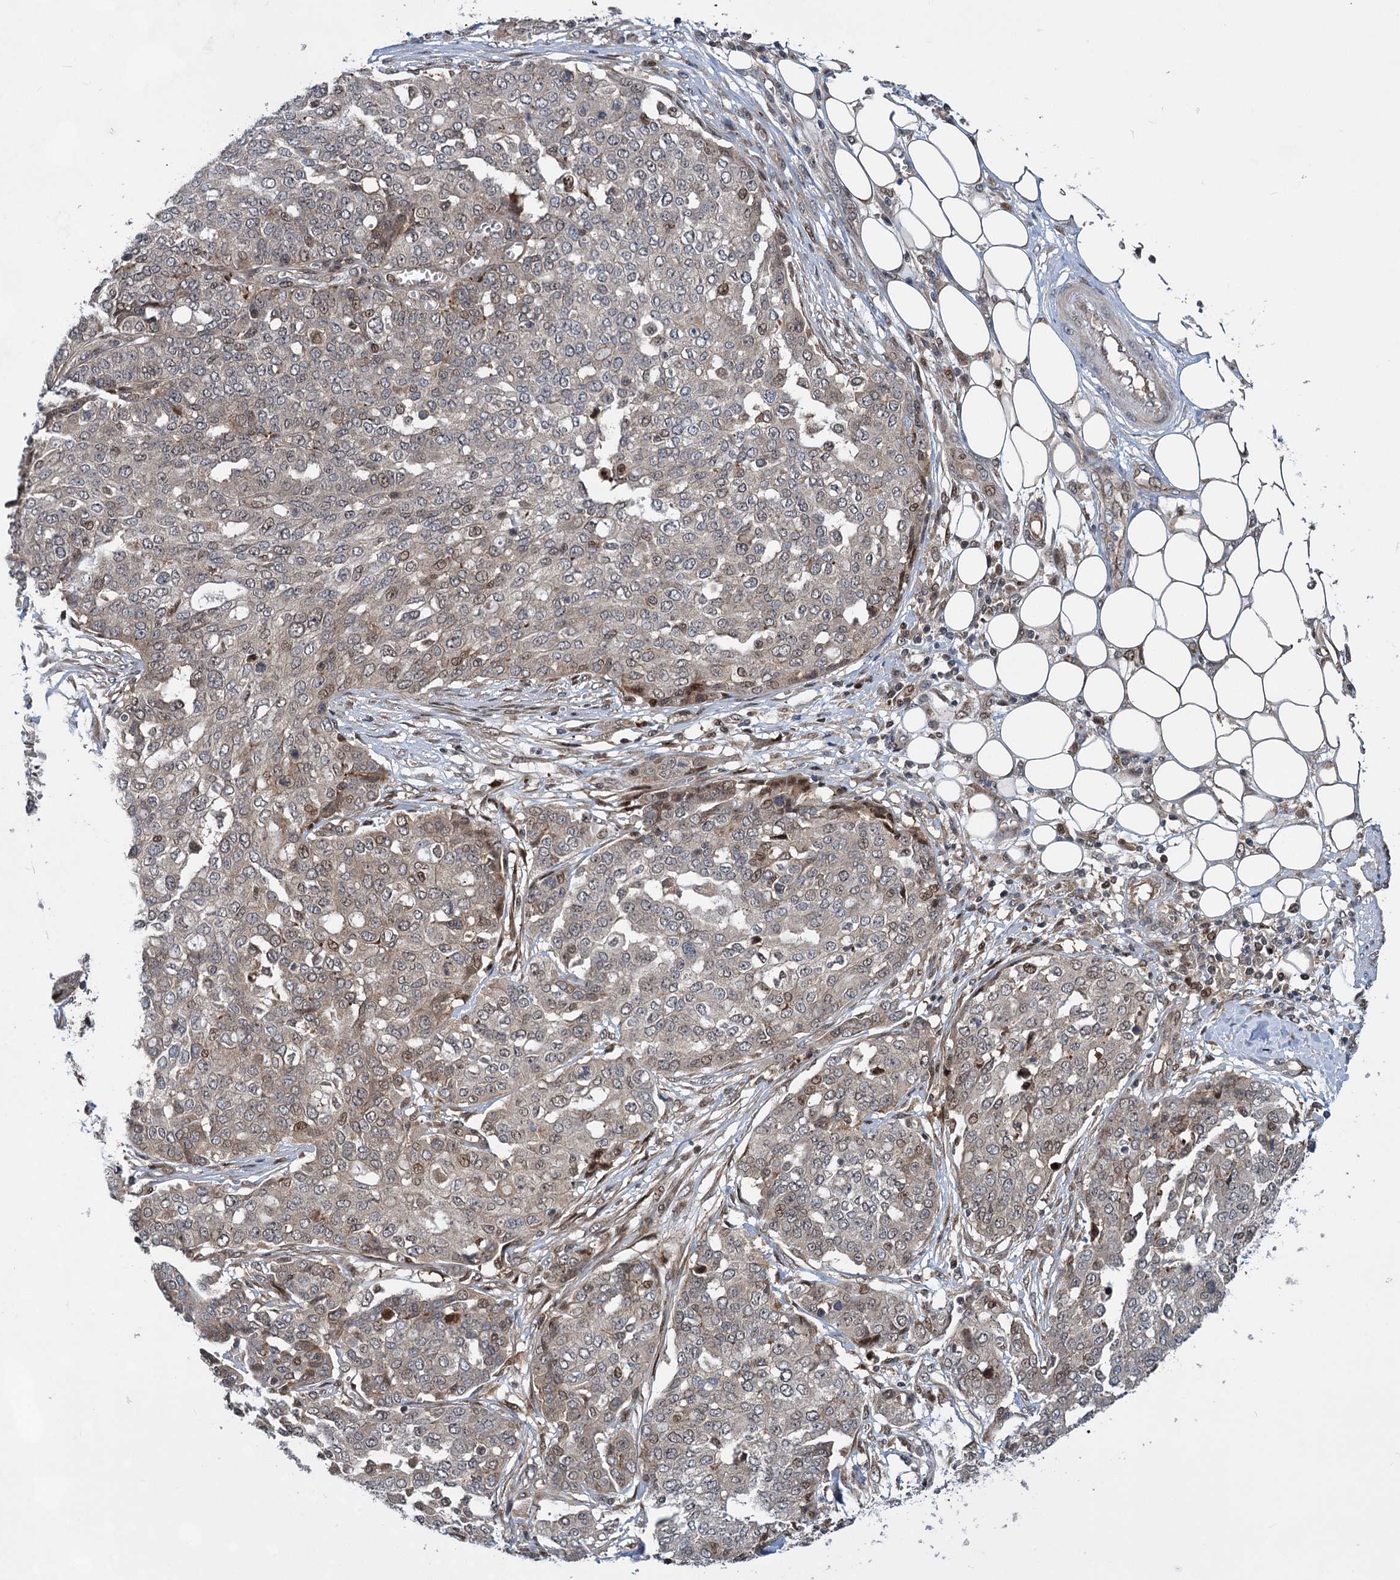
{"staining": {"intensity": "moderate", "quantity": "<25%", "location": "nuclear"}, "tissue": "ovarian cancer", "cell_type": "Tumor cells", "image_type": "cancer", "snomed": [{"axis": "morphology", "description": "Cystadenocarcinoma, serous, NOS"}, {"axis": "topography", "description": "Soft tissue"}, {"axis": "topography", "description": "Ovary"}], "caption": "Human ovarian serous cystadenocarcinoma stained for a protein (brown) demonstrates moderate nuclear positive expression in about <25% of tumor cells.", "gene": "GPBP1", "patient": {"sex": "female", "age": 57}}